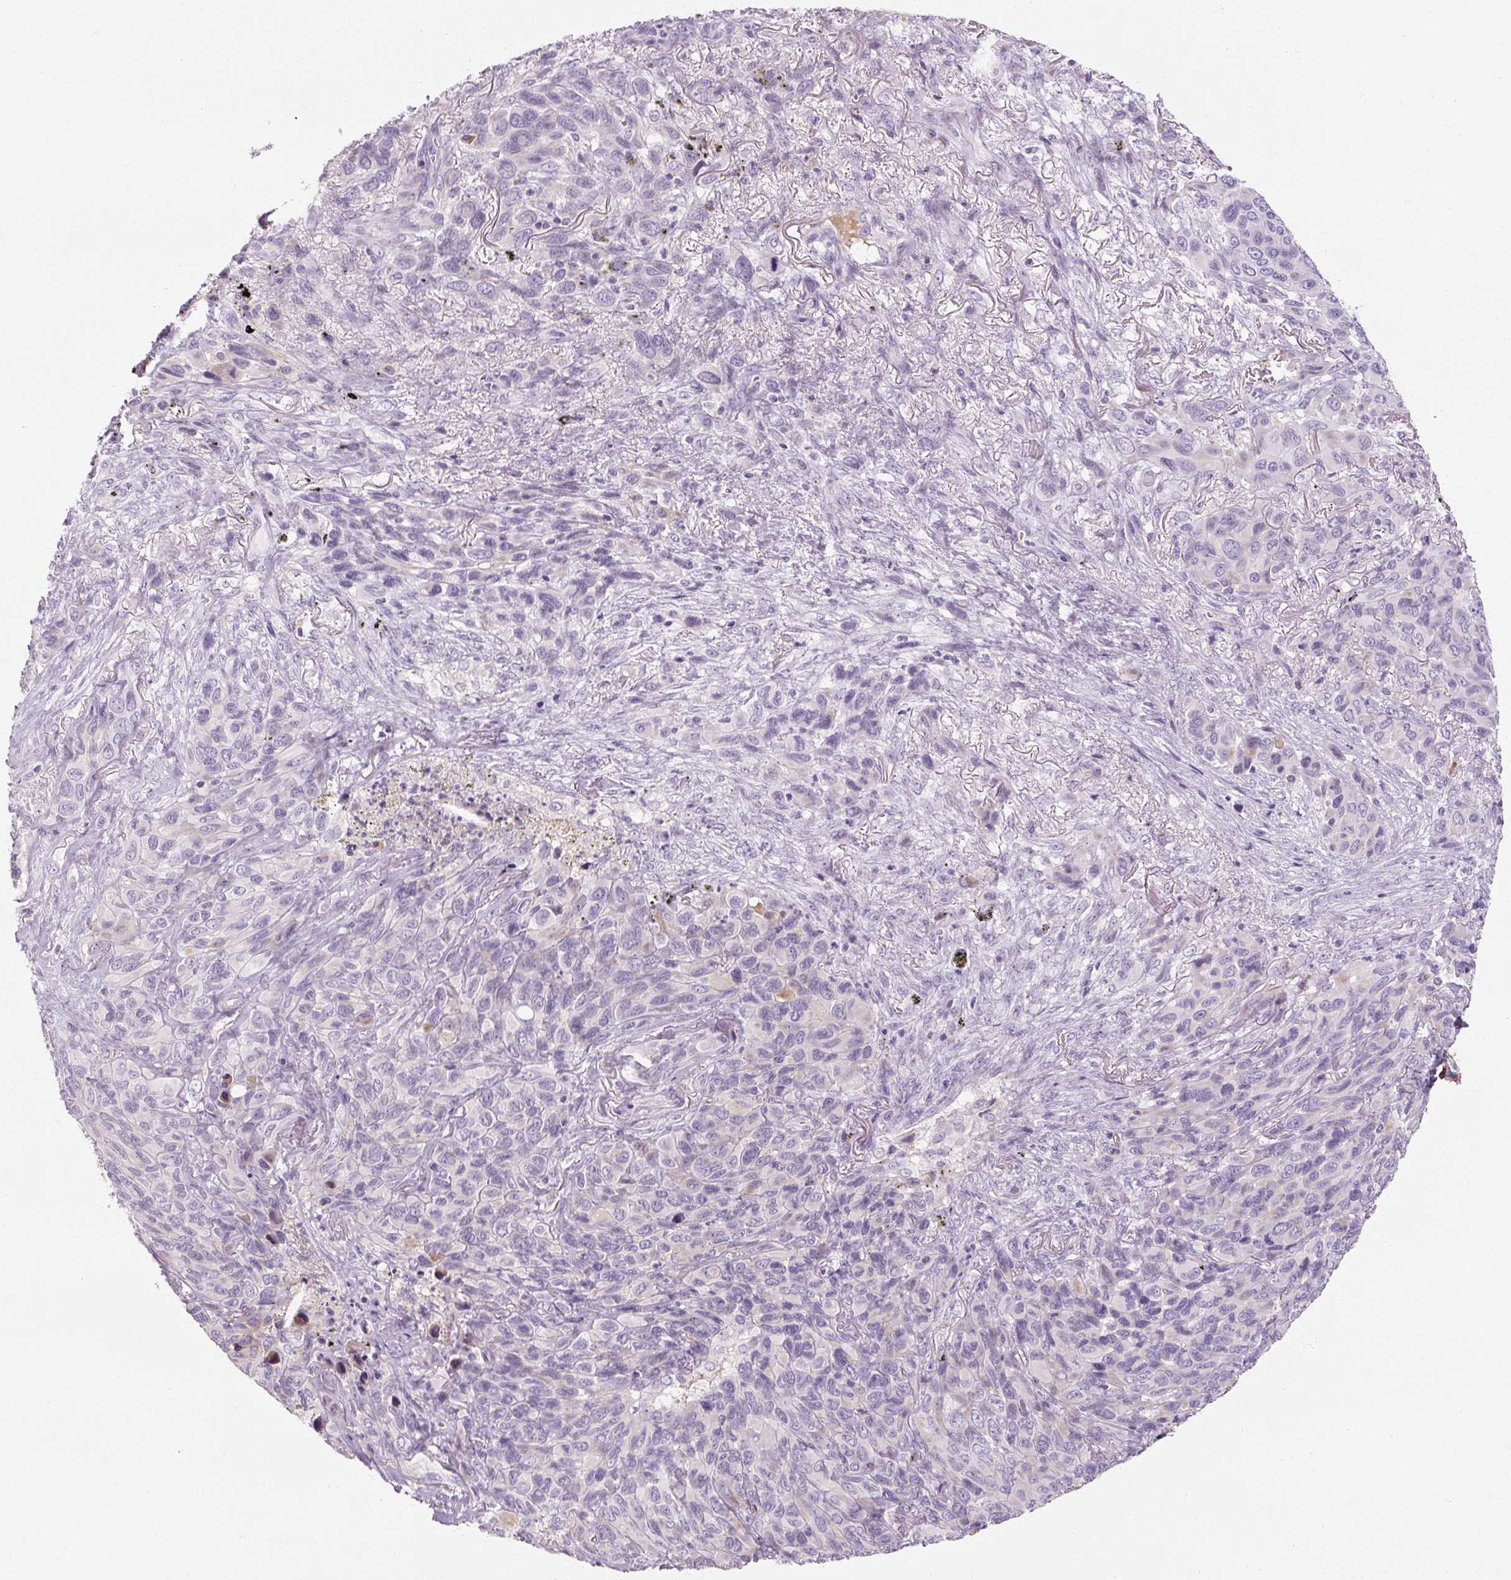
{"staining": {"intensity": "negative", "quantity": "none", "location": "none"}, "tissue": "melanoma", "cell_type": "Tumor cells", "image_type": "cancer", "snomed": [{"axis": "morphology", "description": "Malignant melanoma, Metastatic site"}, {"axis": "topography", "description": "Lung"}], "caption": "A histopathology image of human malignant melanoma (metastatic site) is negative for staining in tumor cells. The staining is performed using DAB brown chromogen with nuclei counter-stained in using hematoxylin.", "gene": "NFE2L3", "patient": {"sex": "male", "age": 48}}